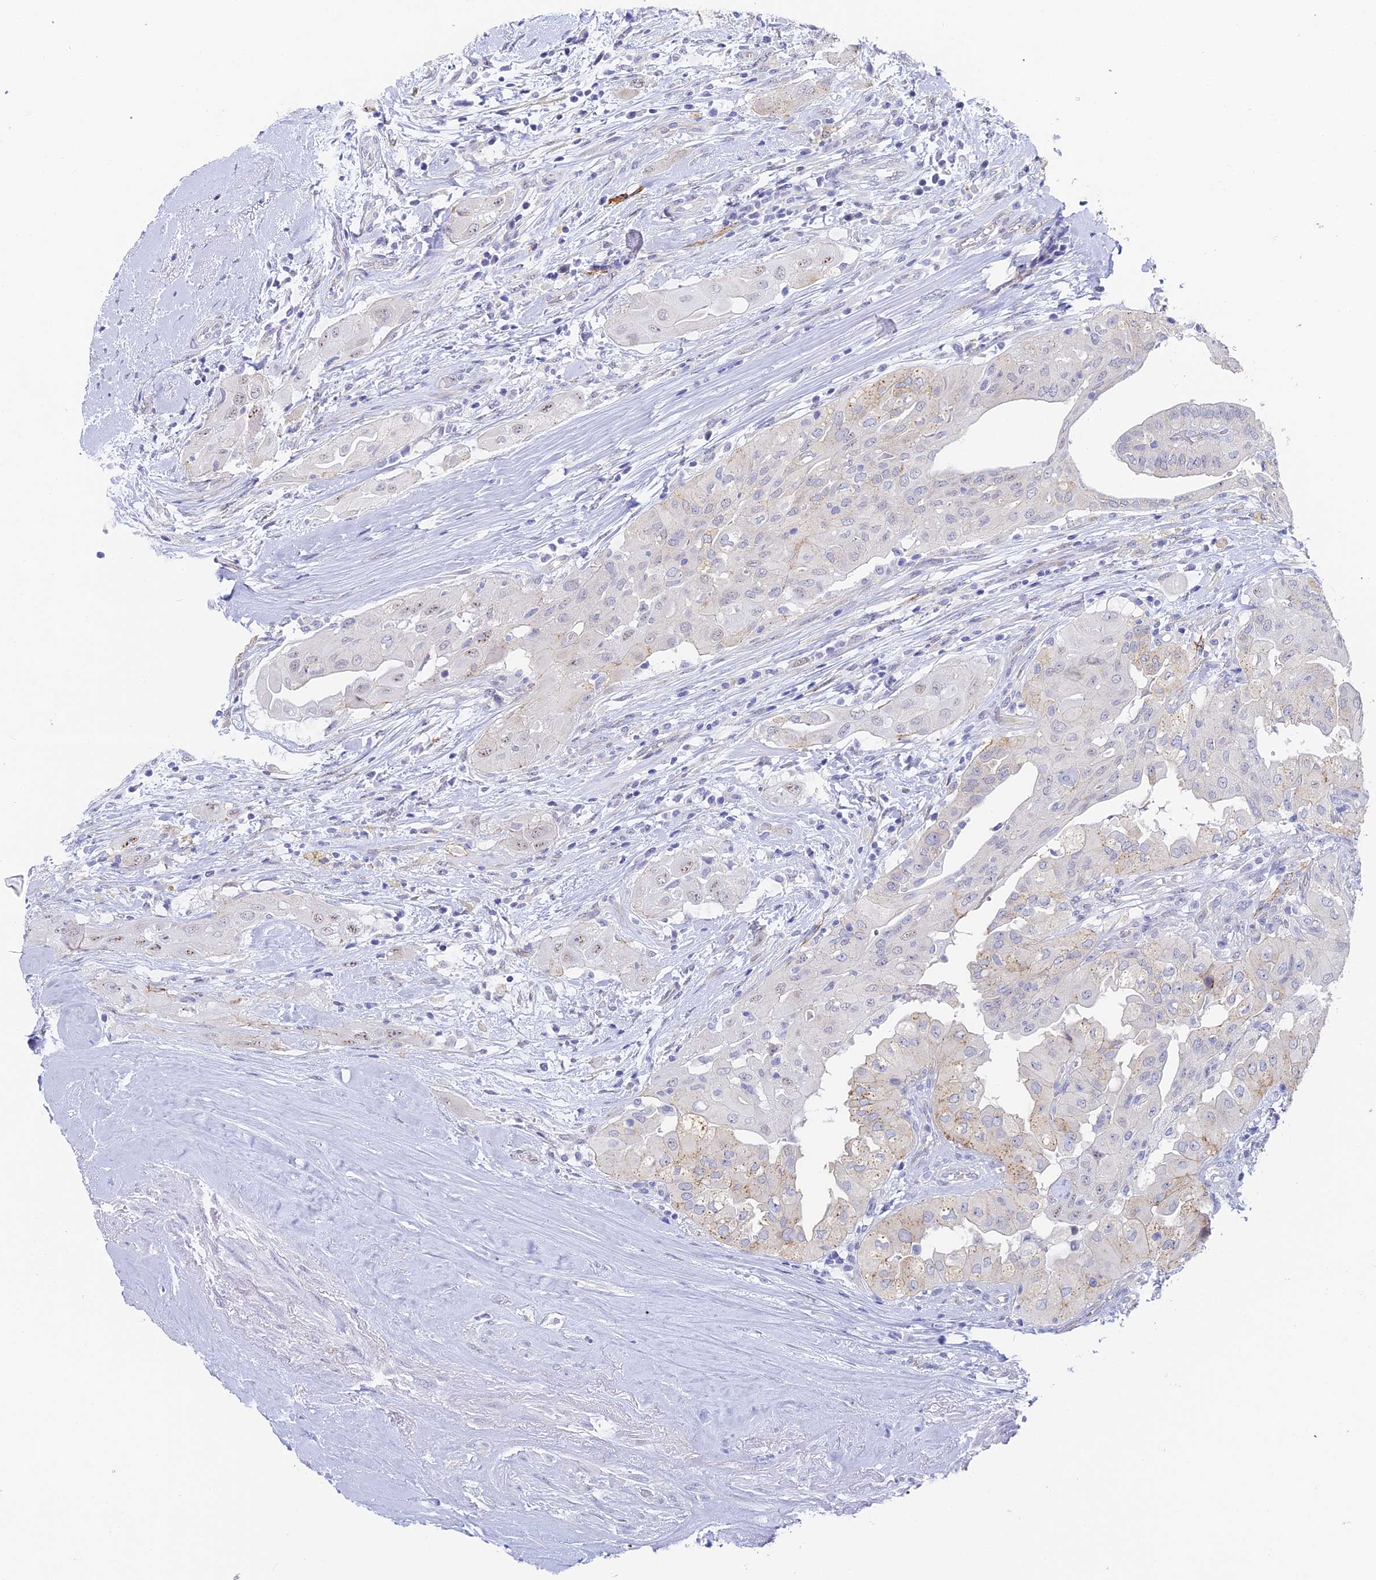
{"staining": {"intensity": "weak", "quantity": "<25%", "location": "cytoplasmic/membranous"}, "tissue": "thyroid cancer", "cell_type": "Tumor cells", "image_type": "cancer", "snomed": [{"axis": "morphology", "description": "Papillary adenocarcinoma, NOS"}, {"axis": "topography", "description": "Thyroid gland"}], "caption": "Image shows no significant protein staining in tumor cells of thyroid papillary adenocarcinoma.", "gene": "GJA1", "patient": {"sex": "female", "age": 59}}